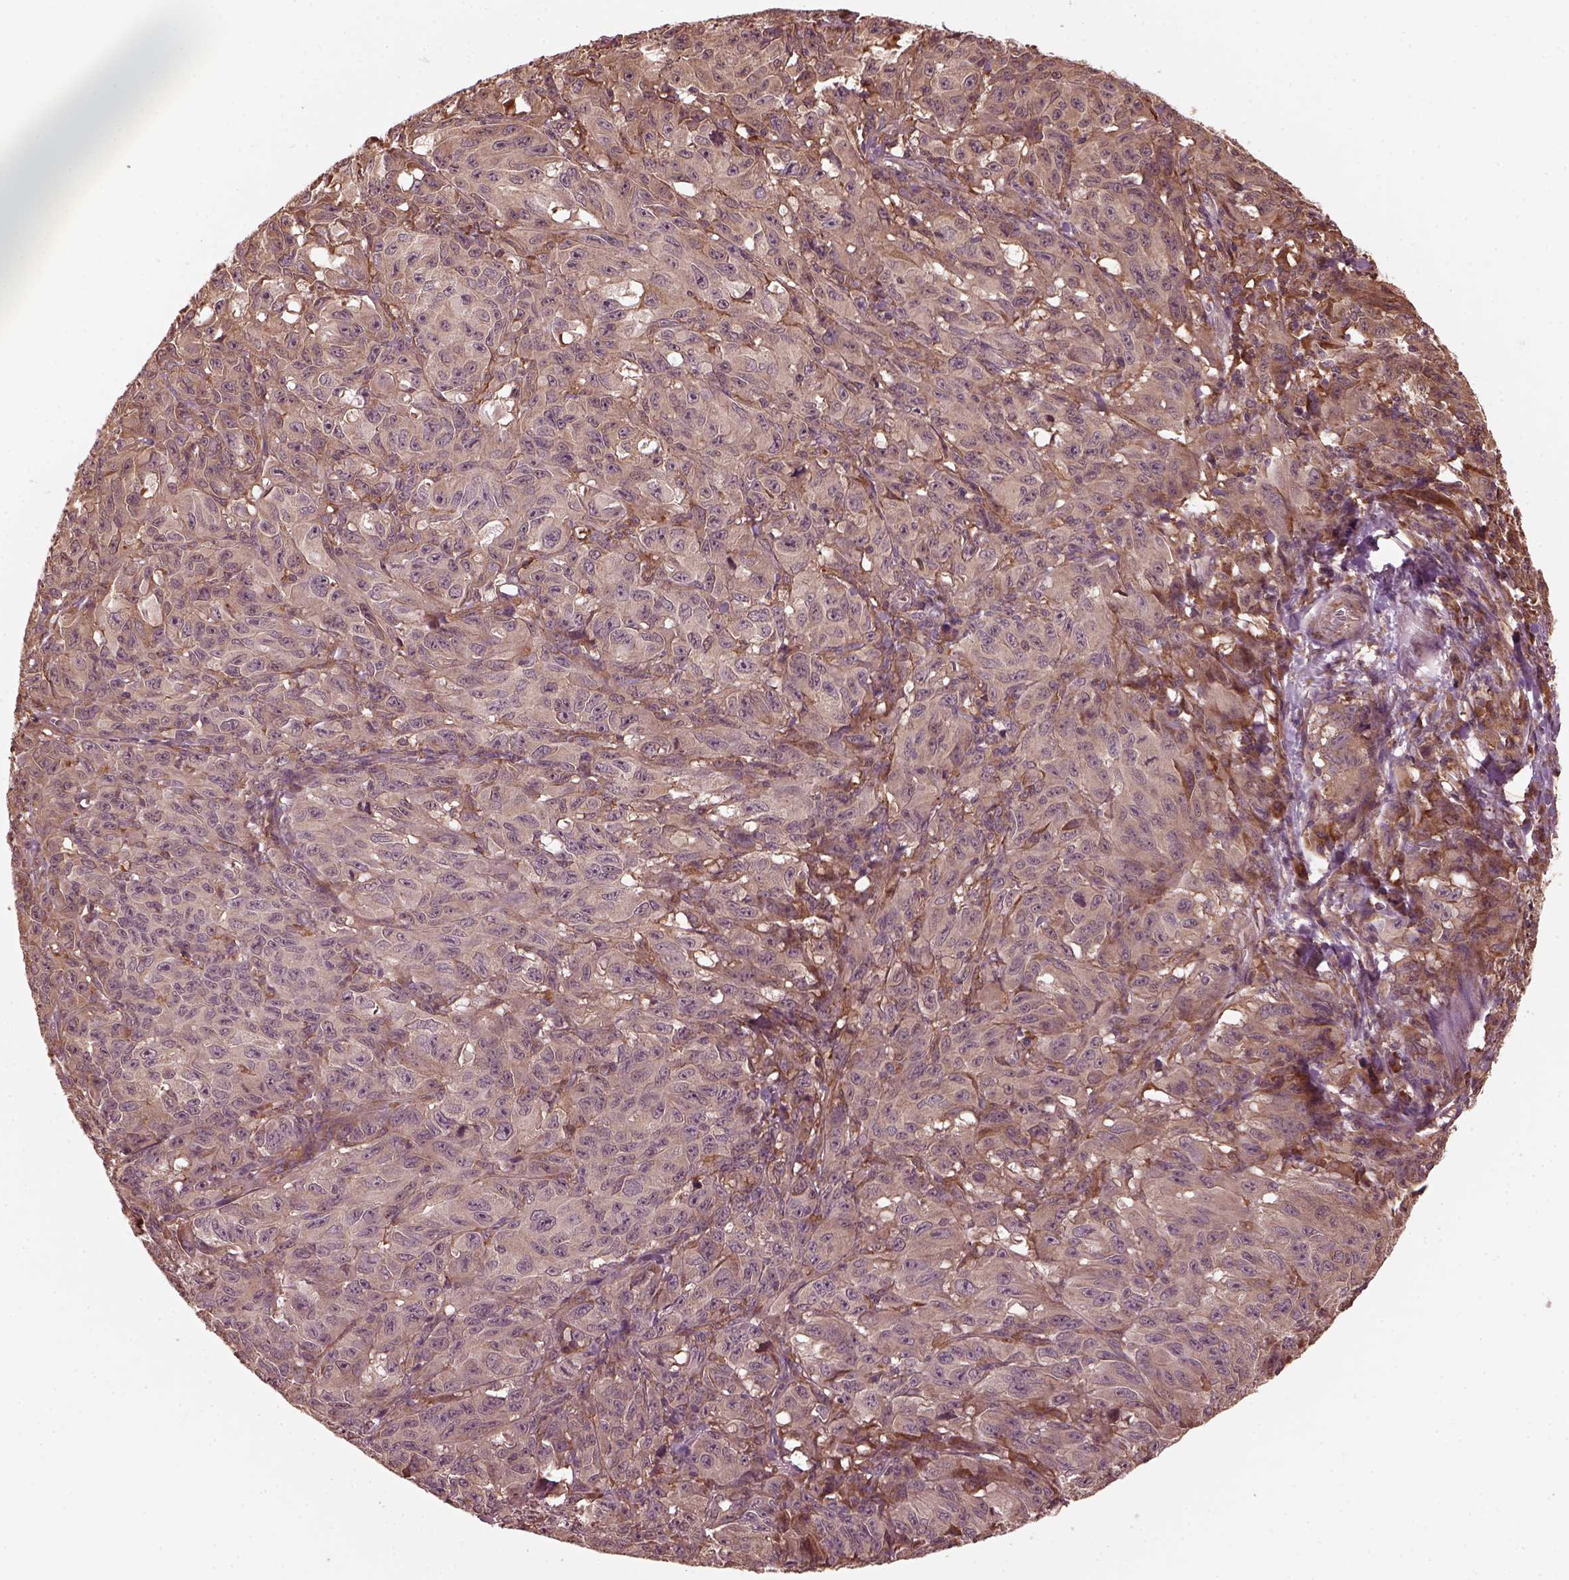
{"staining": {"intensity": "weak", "quantity": "<25%", "location": "cytoplasmic/membranous"}, "tissue": "melanoma", "cell_type": "Tumor cells", "image_type": "cancer", "snomed": [{"axis": "morphology", "description": "Malignant melanoma, NOS"}, {"axis": "topography", "description": "Vulva, labia, clitoris and Bartholin´s gland, NO"}], "caption": "IHC photomicrograph of malignant melanoma stained for a protein (brown), which shows no positivity in tumor cells.", "gene": "ZNF292", "patient": {"sex": "female", "age": 75}}